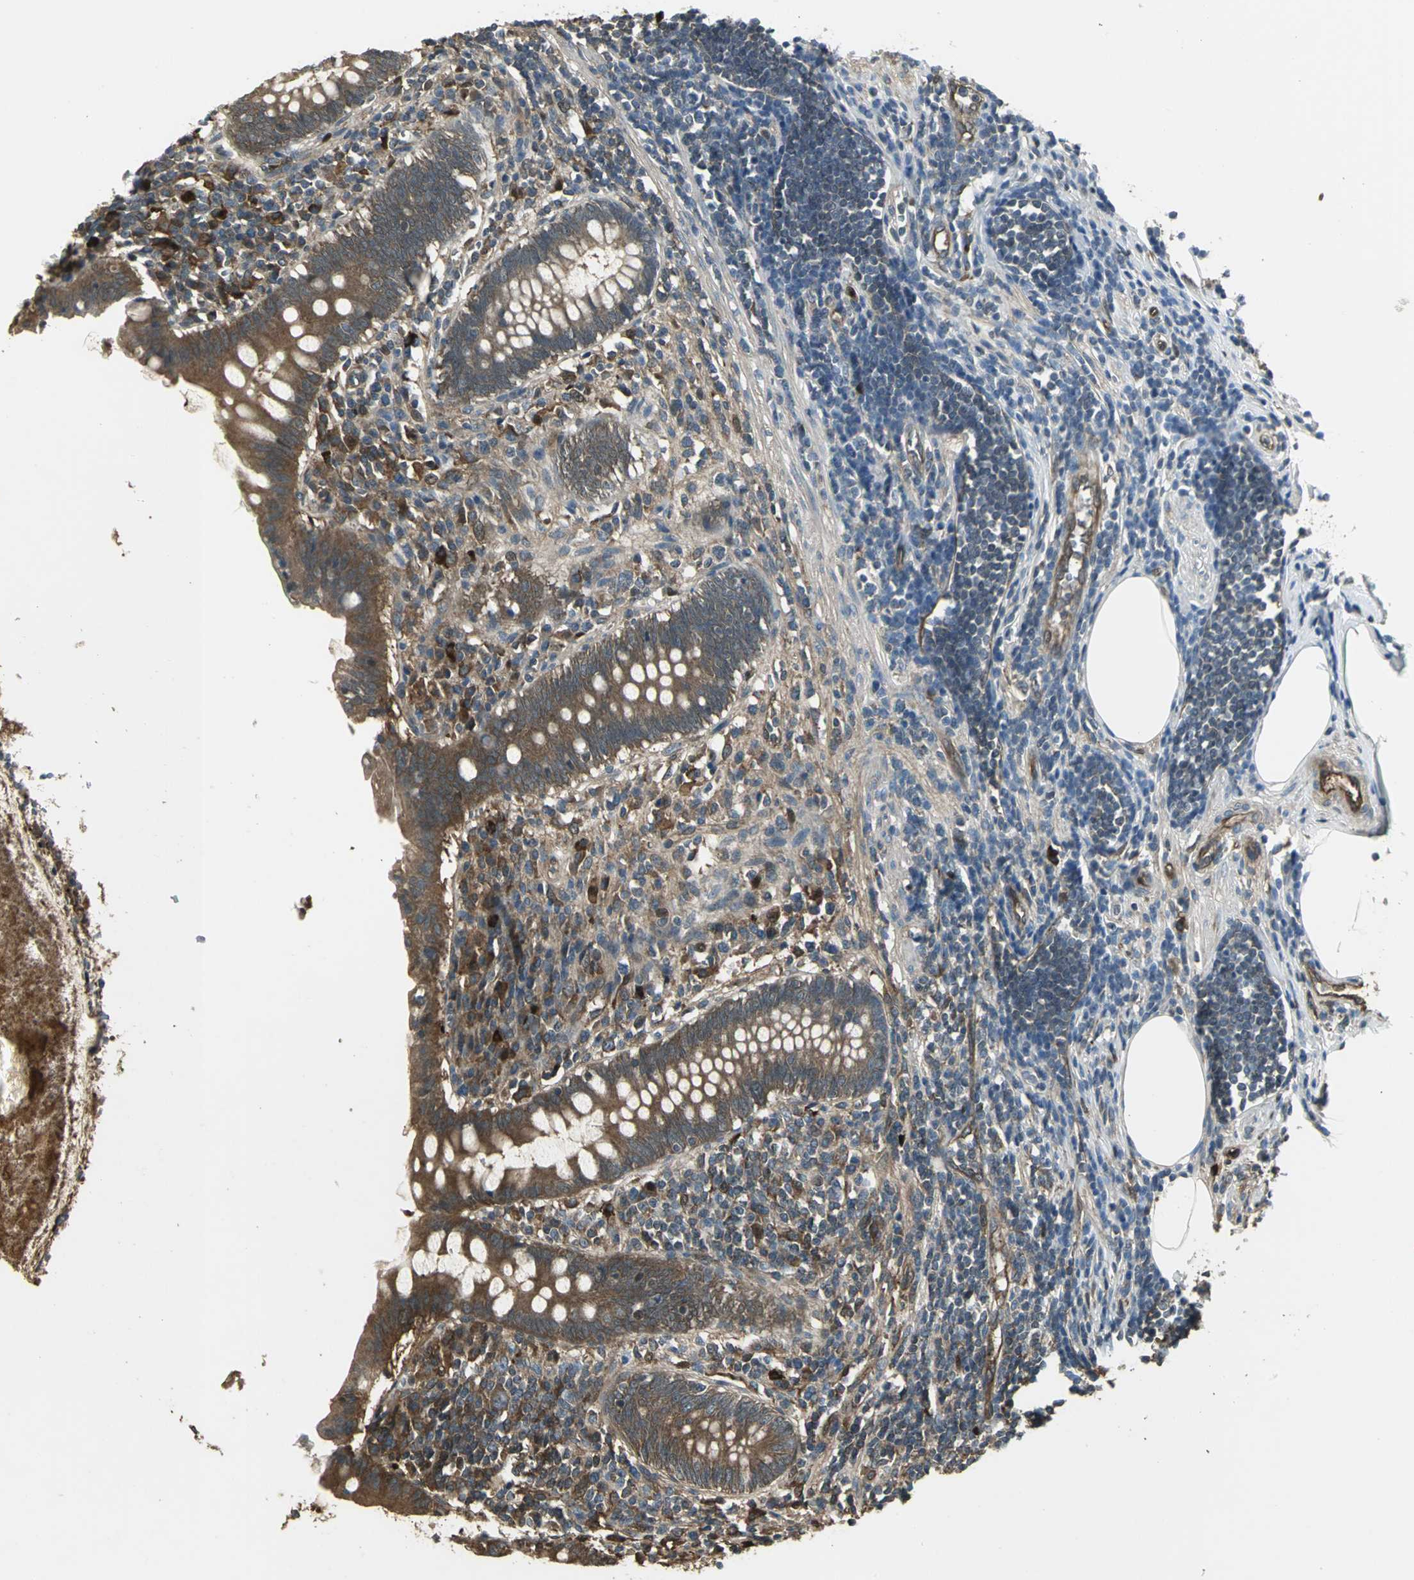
{"staining": {"intensity": "moderate", "quantity": ">75%", "location": "cytoplasmic/membranous"}, "tissue": "appendix", "cell_type": "Glandular cells", "image_type": "normal", "snomed": [{"axis": "morphology", "description": "Normal tissue, NOS"}, {"axis": "topography", "description": "Appendix"}], "caption": "Brown immunohistochemical staining in unremarkable human appendix exhibits moderate cytoplasmic/membranous positivity in approximately >75% of glandular cells.", "gene": "PRXL2B", "patient": {"sex": "female", "age": 50}}